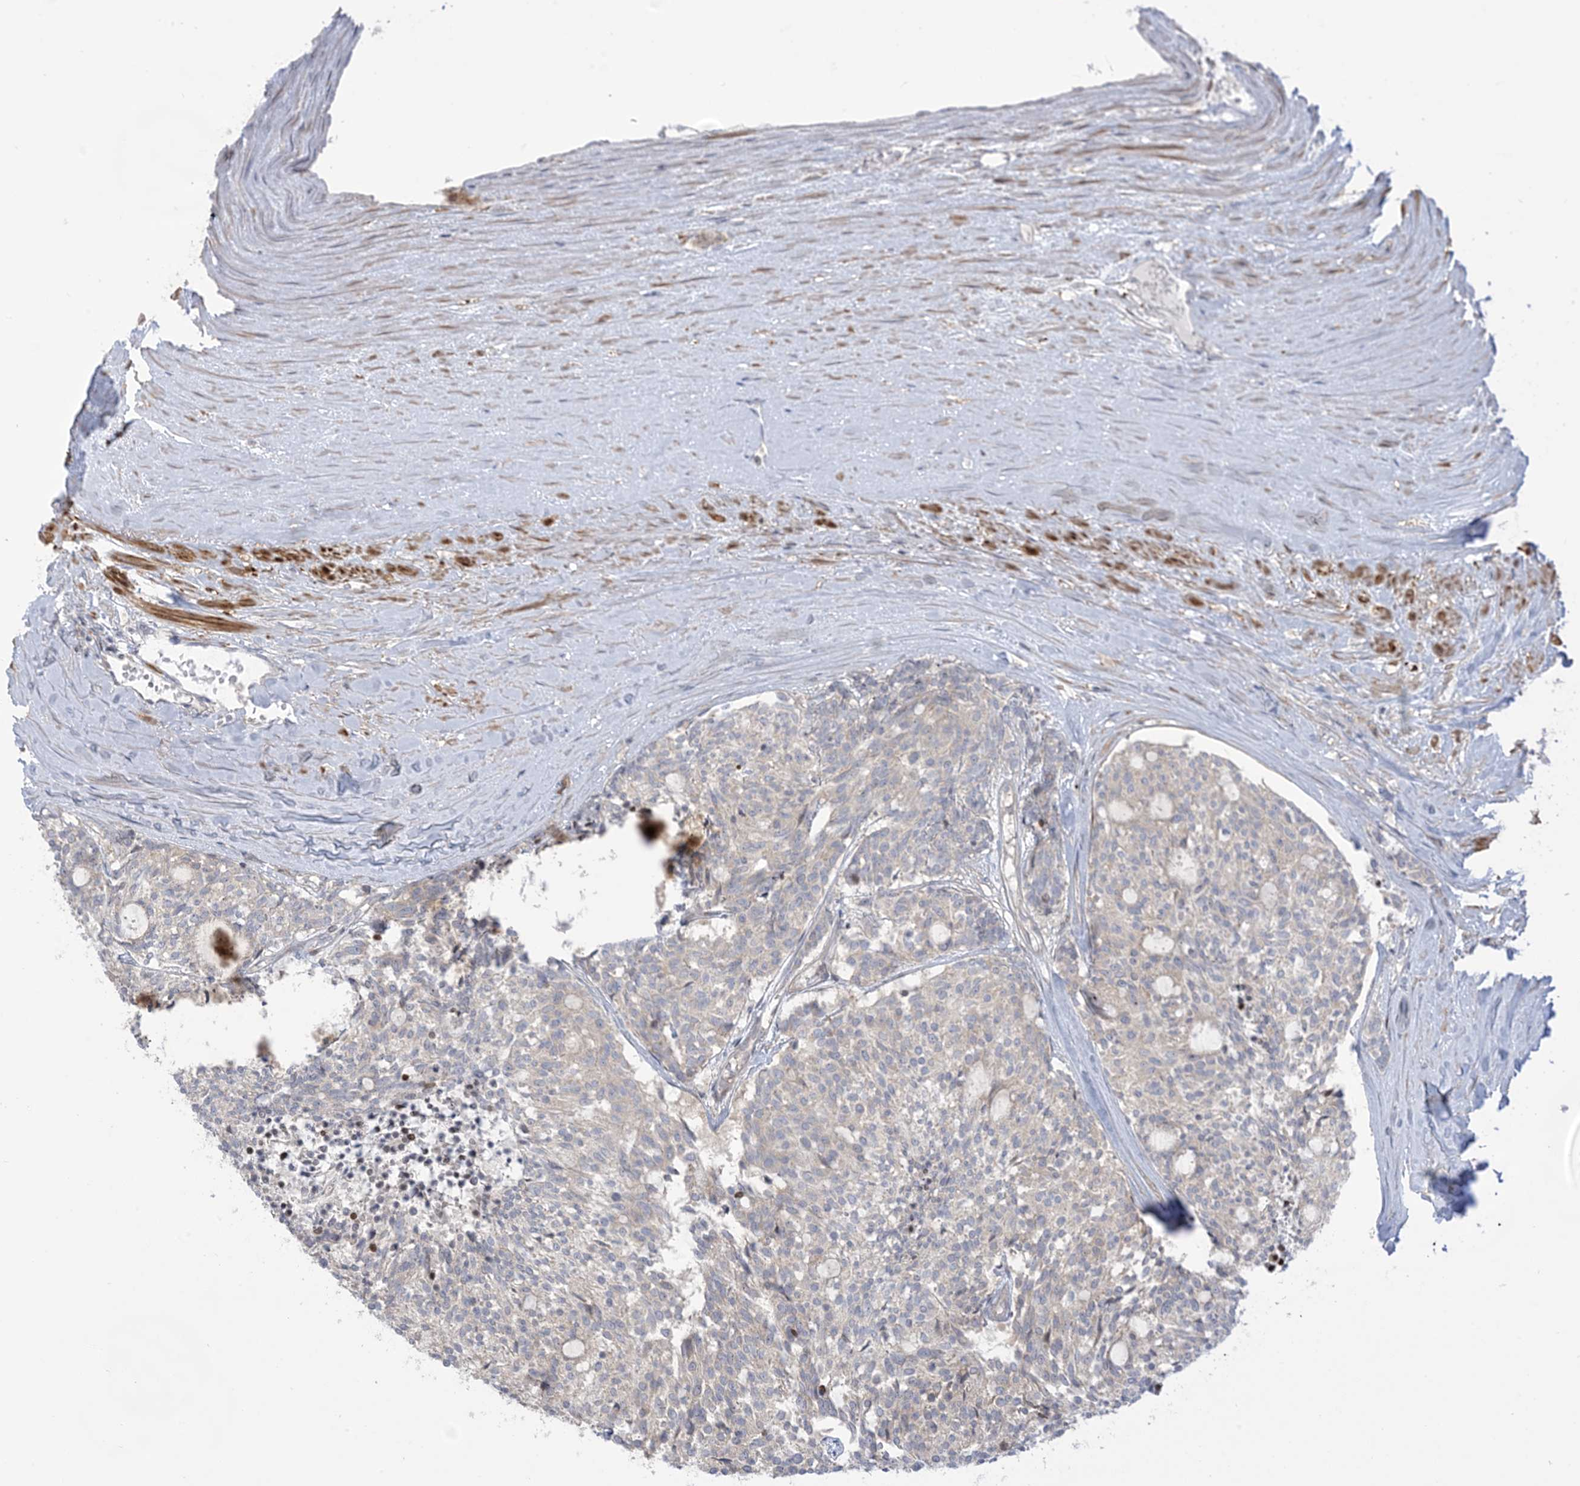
{"staining": {"intensity": "negative", "quantity": "none", "location": "none"}, "tissue": "carcinoid", "cell_type": "Tumor cells", "image_type": "cancer", "snomed": [{"axis": "morphology", "description": "Carcinoid, malignant, NOS"}, {"axis": "topography", "description": "Pancreas"}], "caption": "DAB (3,3'-diaminobenzidine) immunohistochemical staining of carcinoid reveals no significant positivity in tumor cells.", "gene": "AFTPH", "patient": {"sex": "female", "age": 54}}